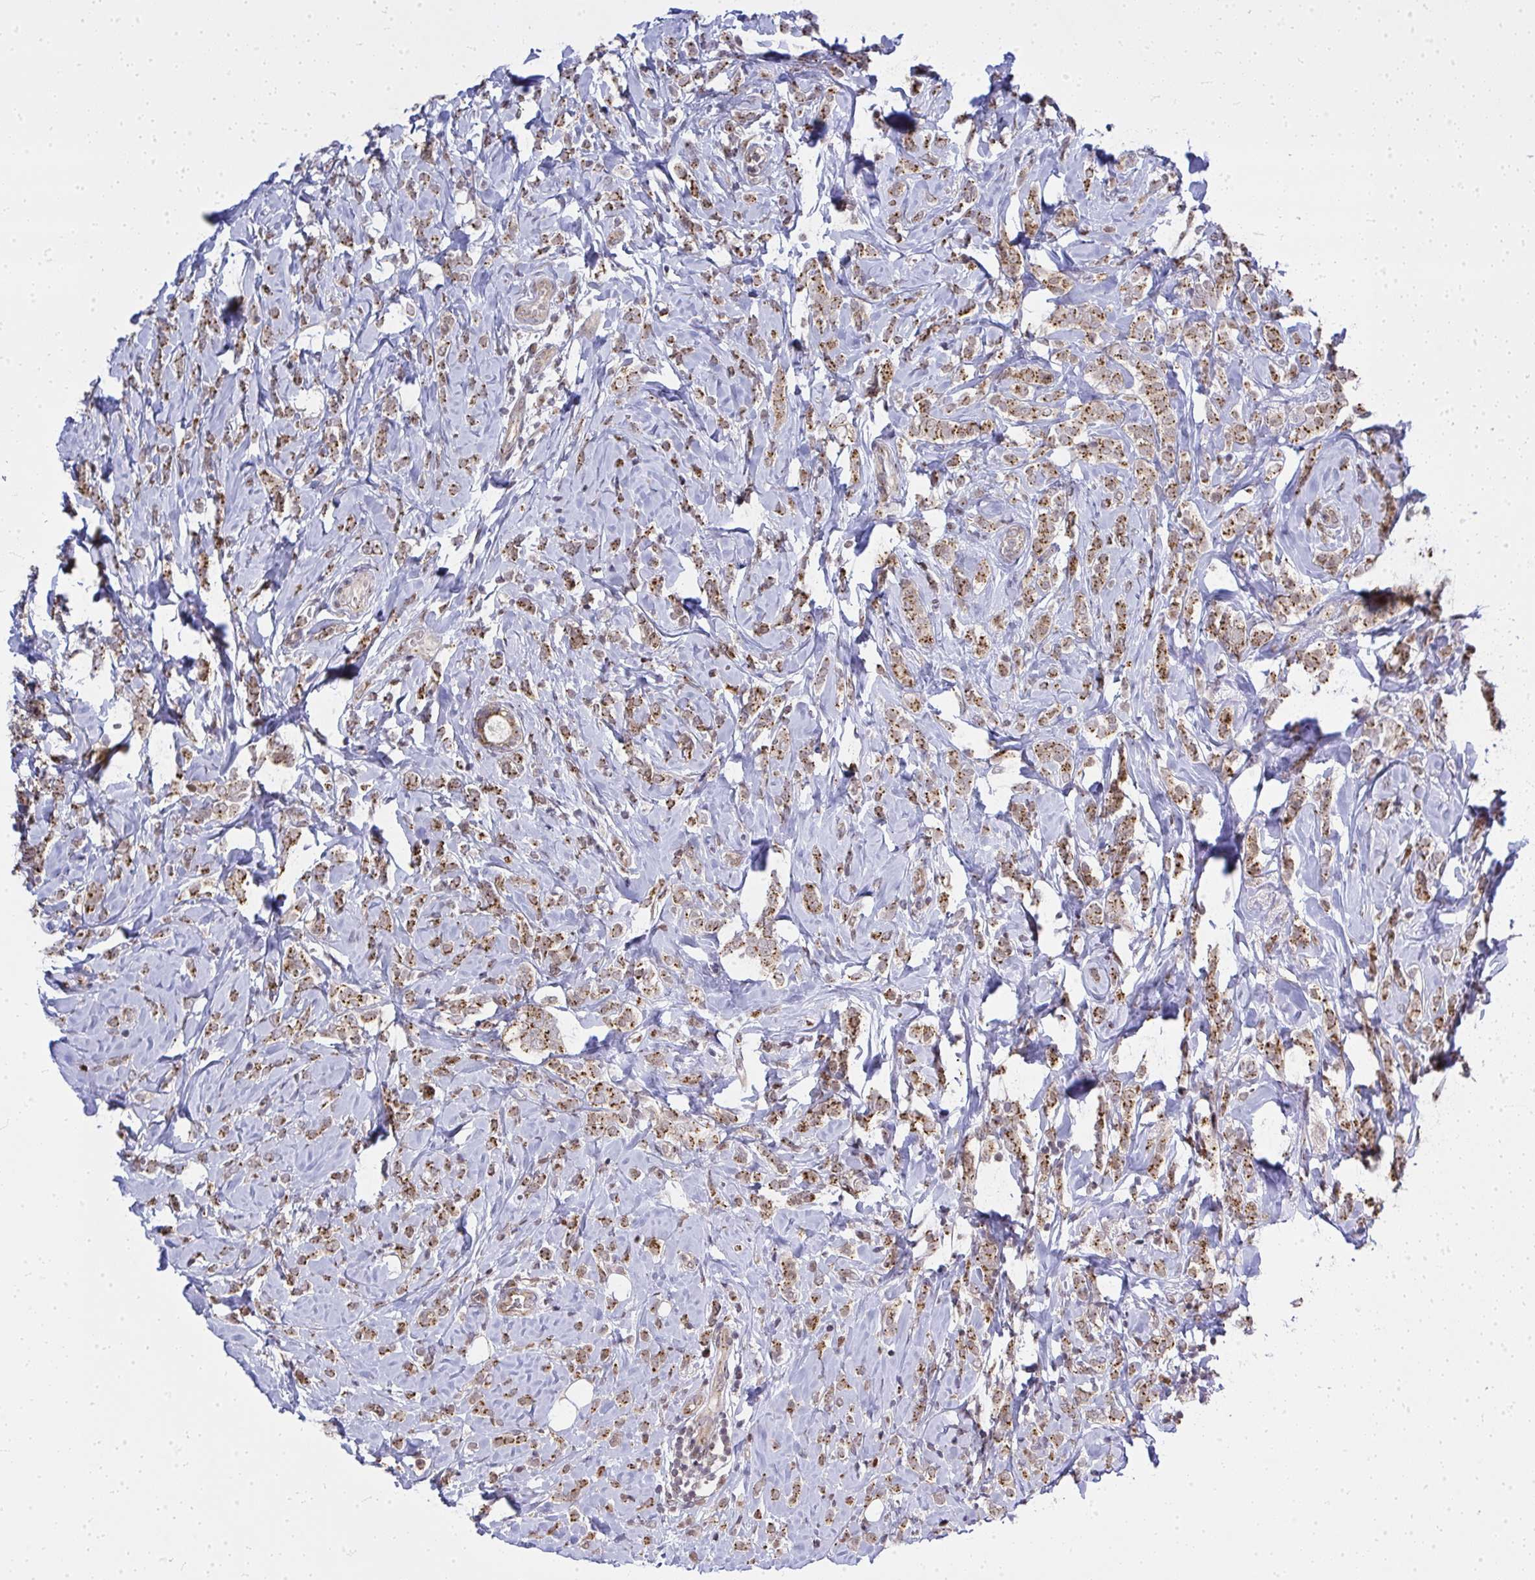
{"staining": {"intensity": "strong", "quantity": ">75%", "location": "cytoplasmic/membranous"}, "tissue": "breast cancer", "cell_type": "Tumor cells", "image_type": "cancer", "snomed": [{"axis": "morphology", "description": "Lobular carcinoma"}, {"axis": "topography", "description": "Breast"}], "caption": "This micrograph reveals immunohistochemistry staining of breast lobular carcinoma, with high strong cytoplasmic/membranous staining in approximately >75% of tumor cells.", "gene": "PIGY", "patient": {"sex": "female", "age": 49}}